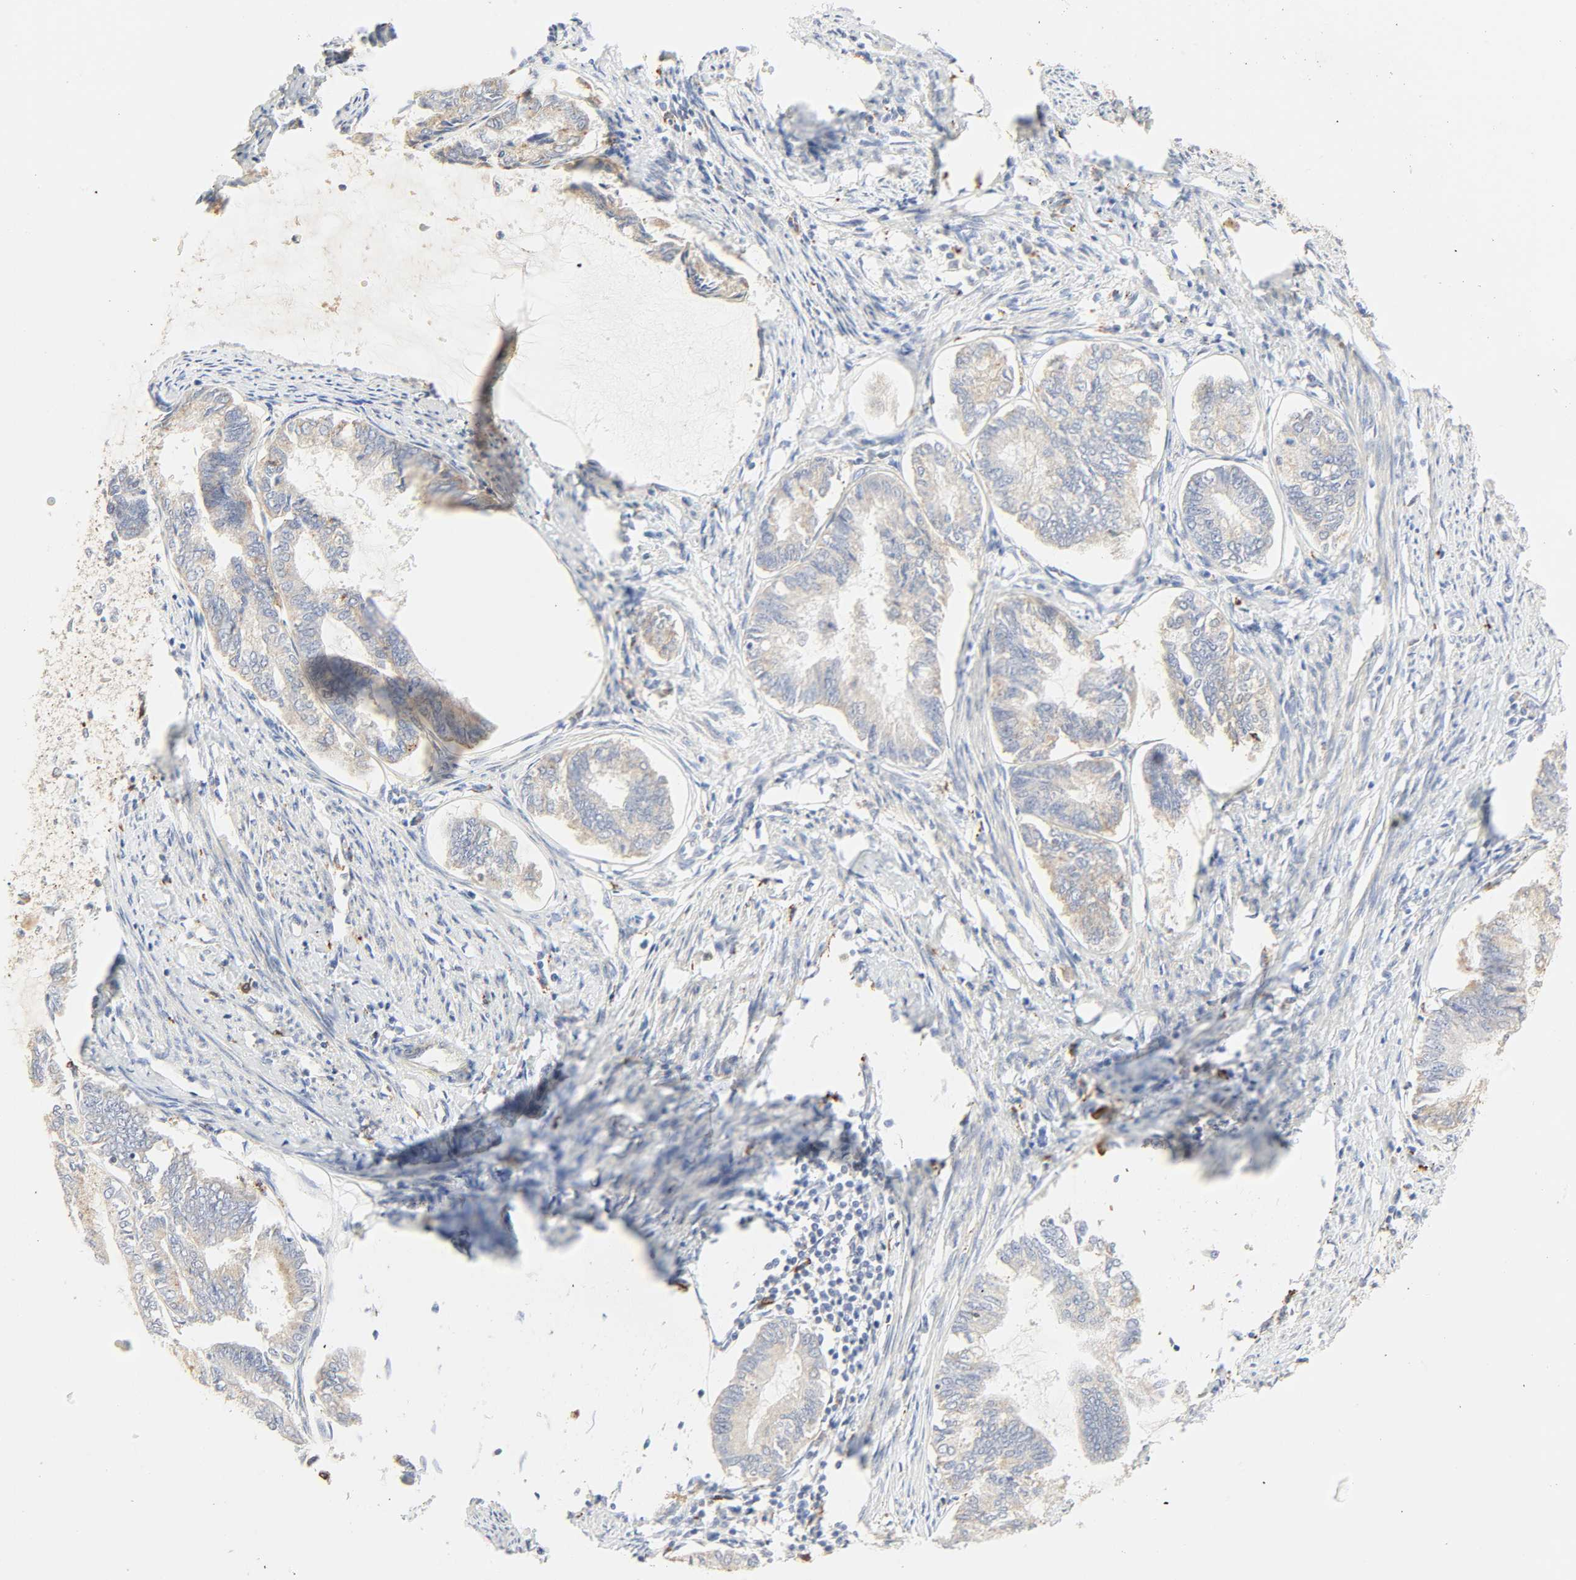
{"staining": {"intensity": "weak", "quantity": "25%-75%", "location": "cytoplasmic/membranous"}, "tissue": "endometrial cancer", "cell_type": "Tumor cells", "image_type": "cancer", "snomed": [{"axis": "morphology", "description": "Adenocarcinoma, NOS"}, {"axis": "topography", "description": "Endometrium"}], "caption": "Weak cytoplasmic/membranous positivity is seen in approximately 25%-75% of tumor cells in endometrial adenocarcinoma.", "gene": "CAMK2A", "patient": {"sex": "female", "age": 86}}